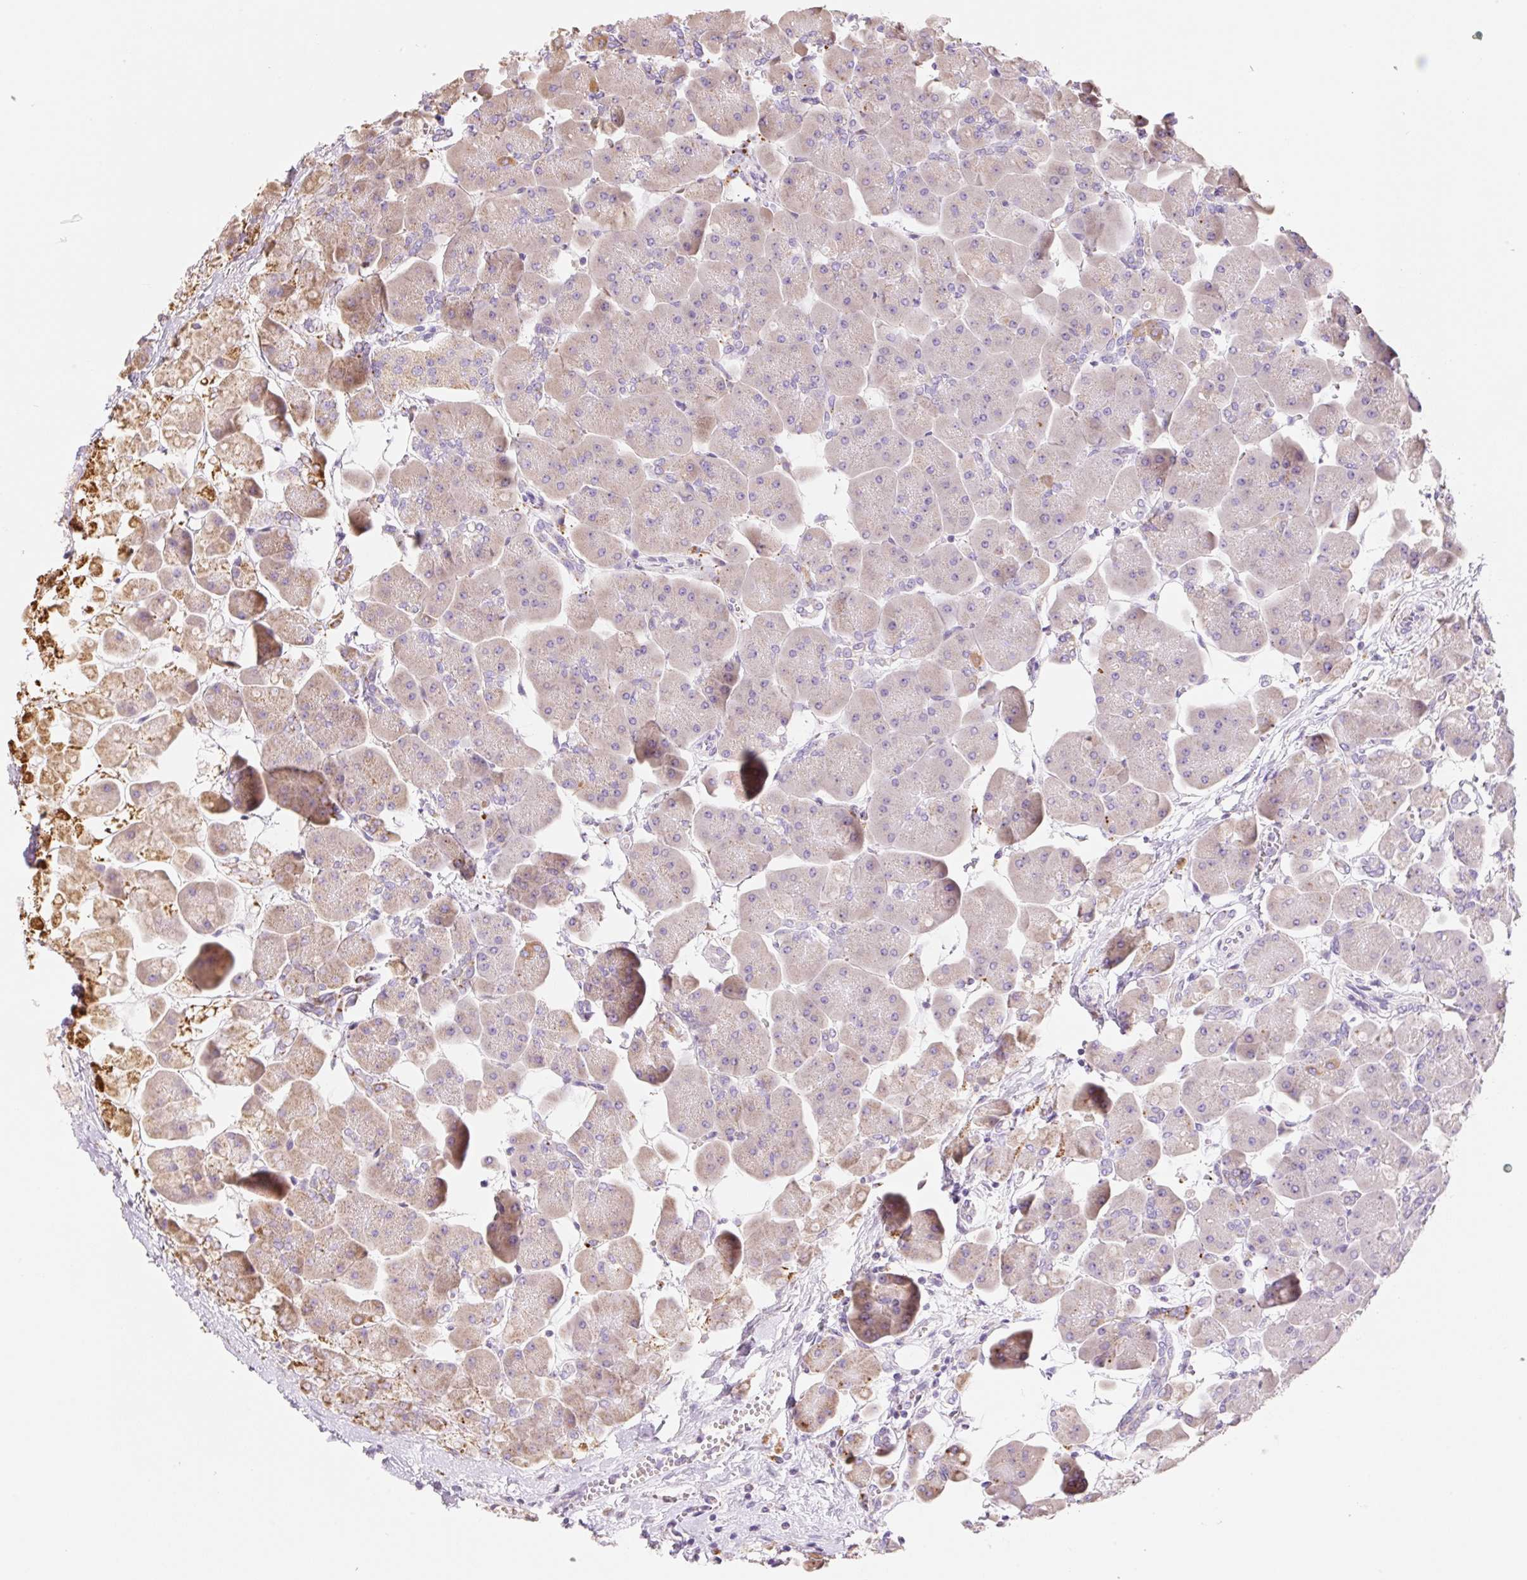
{"staining": {"intensity": "moderate", "quantity": "<25%", "location": "cytoplasmic/membranous"}, "tissue": "pancreas", "cell_type": "Exocrine glandular cells", "image_type": "normal", "snomed": [{"axis": "morphology", "description": "Normal tissue, NOS"}, {"axis": "topography", "description": "Pancreas"}], "caption": "The image demonstrates immunohistochemical staining of normal pancreas. There is moderate cytoplasmic/membranous expression is appreciated in about <25% of exocrine glandular cells. Immunohistochemistry (ihc) stains the protein of interest in brown and the nuclei are stained blue.", "gene": "CLEC3A", "patient": {"sex": "male", "age": 66}}